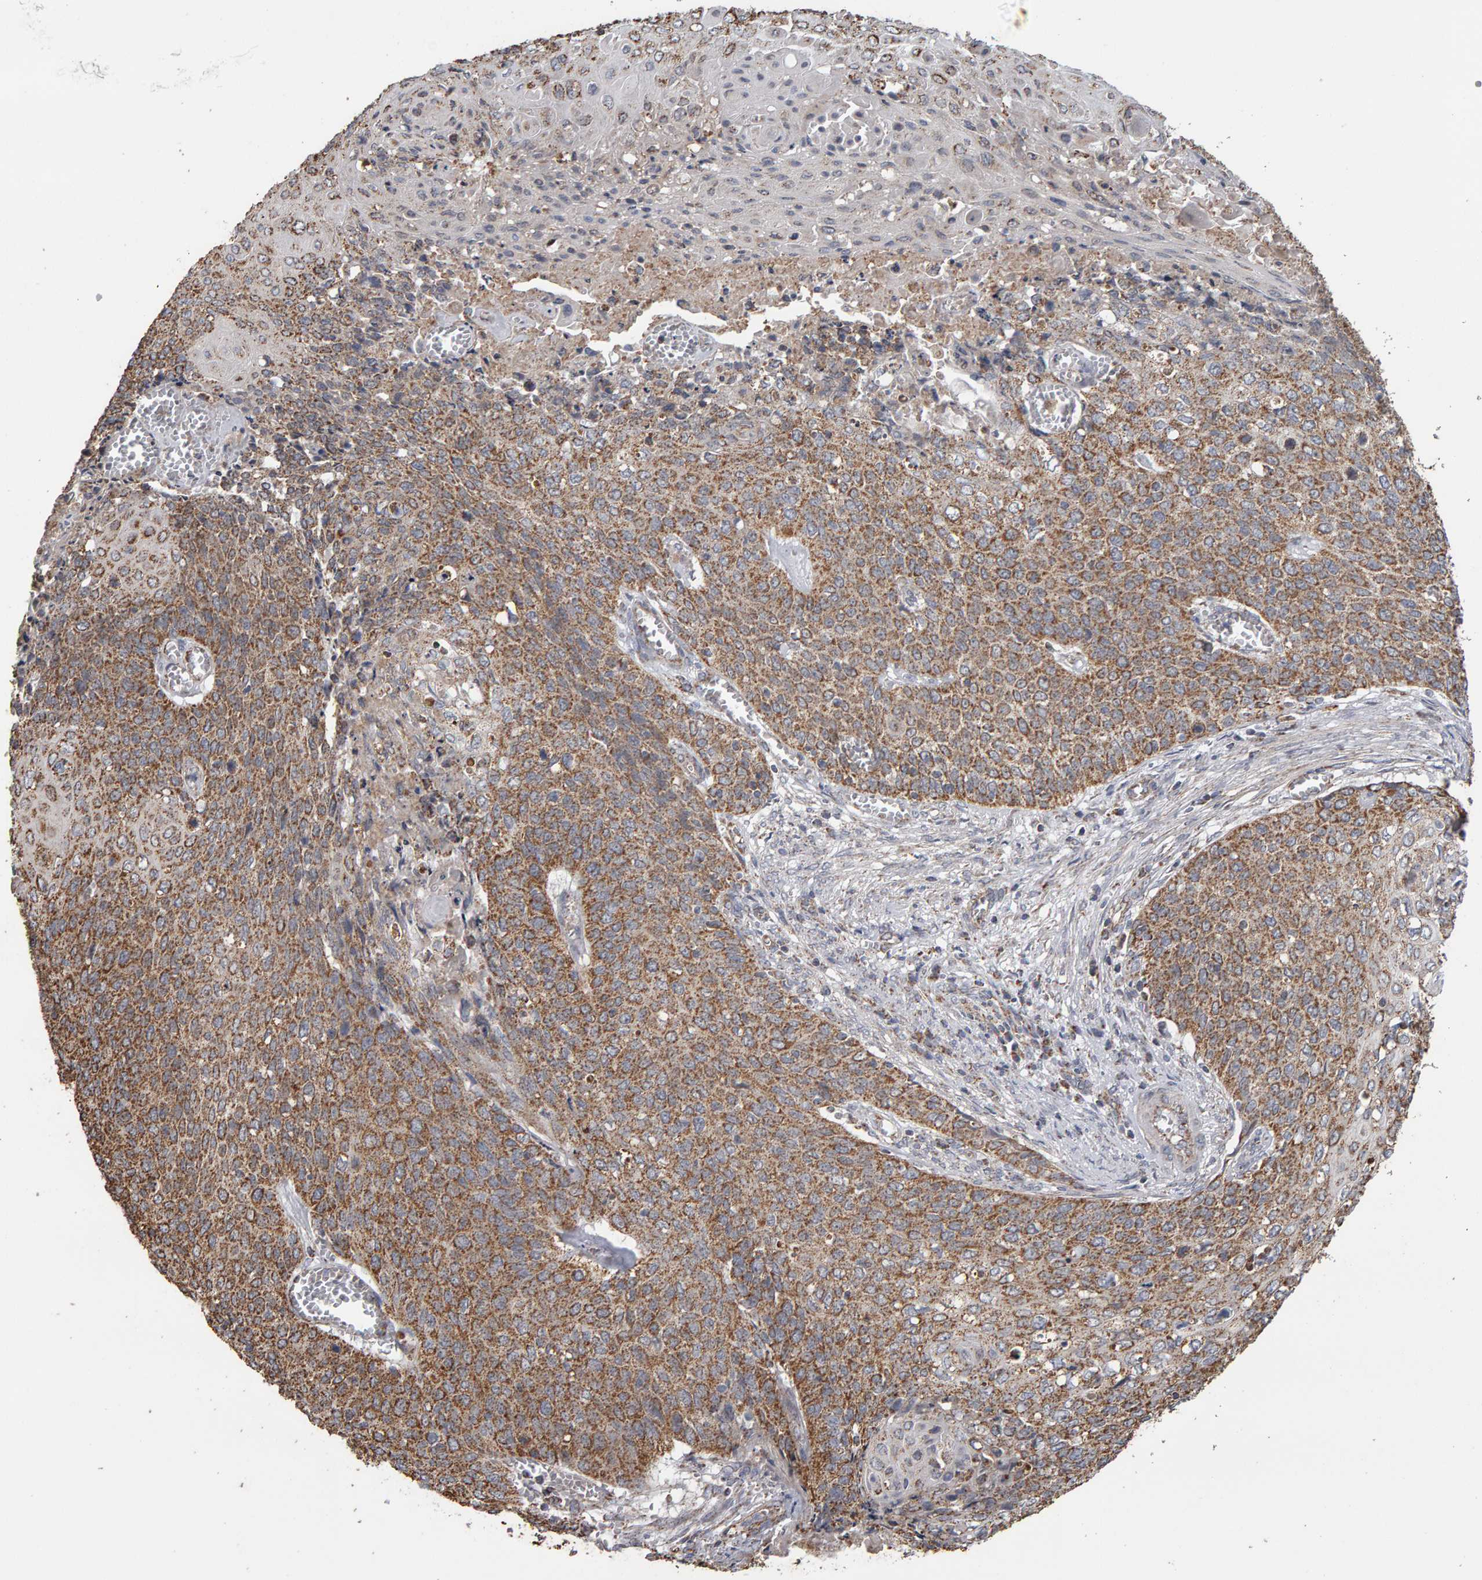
{"staining": {"intensity": "moderate", "quantity": ">75%", "location": "cytoplasmic/membranous"}, "tissue": "cervical cancer", "cell_type": "Tumor cells", "image_type": "cancer", "snomed": [{"axis": "morphology", "description": "Squamous cell carcinoma, NOS"}, {"axis": "topography", "description": "Cervix"}], "caption": "Immunohistochemistry staining of cervical cancer (squamous cell carcinoma), which displays medium levels of moderate cytoplasmic/membranous expression in about >75% of tumor cells indicating moderate cytoplasmic/membranous protein expression. The staining was performed using DAB (brown) for protein detection and nuclei were counterstained in hematoxylin (blue).", "gene": "TOM1L1", "patient": {"sex": "female", "age": 39}}